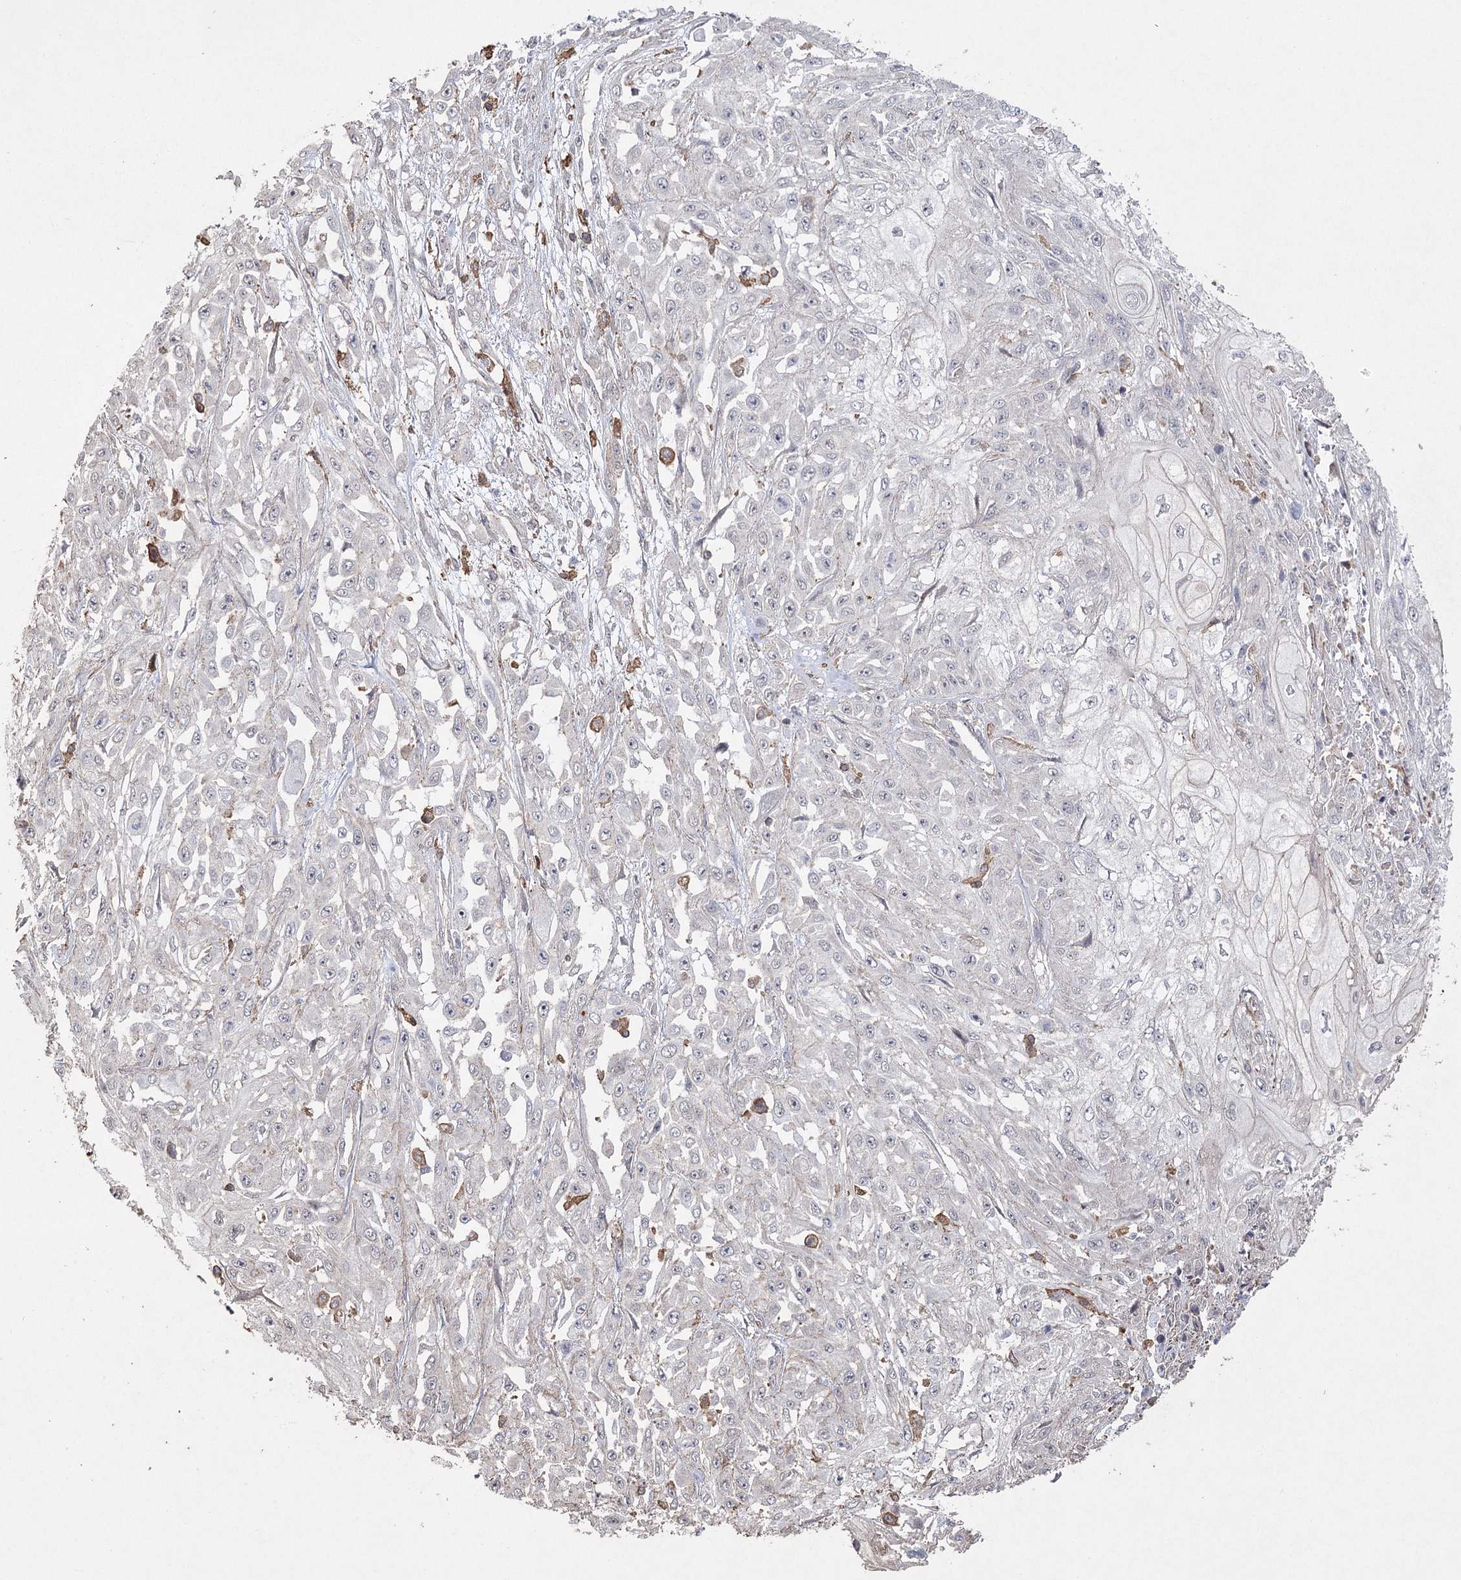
{"staining": {"intensity": "negative", "quantity": "none", "location": "none"}, "tissue": "skin cancer", "cell_type": "Tumor cells", "image_type": "cancer", "snomed": [{"axis": "morphology", "description": "Squamous cell carcinoma, NOS"}, {"axis": "morphology", "description": "Squamous cell carcinoma, metastatic, NOS"}, {"axis": "topography", "description": "Skin"}, {"axis": "topography", "description": "Lymph node"}], "caption": "Skin cancer stained for a protein using IHC shows no positivity tumor cells.", "gene": "OBSL1", "patient": {"sex": "male", "age": 75}}